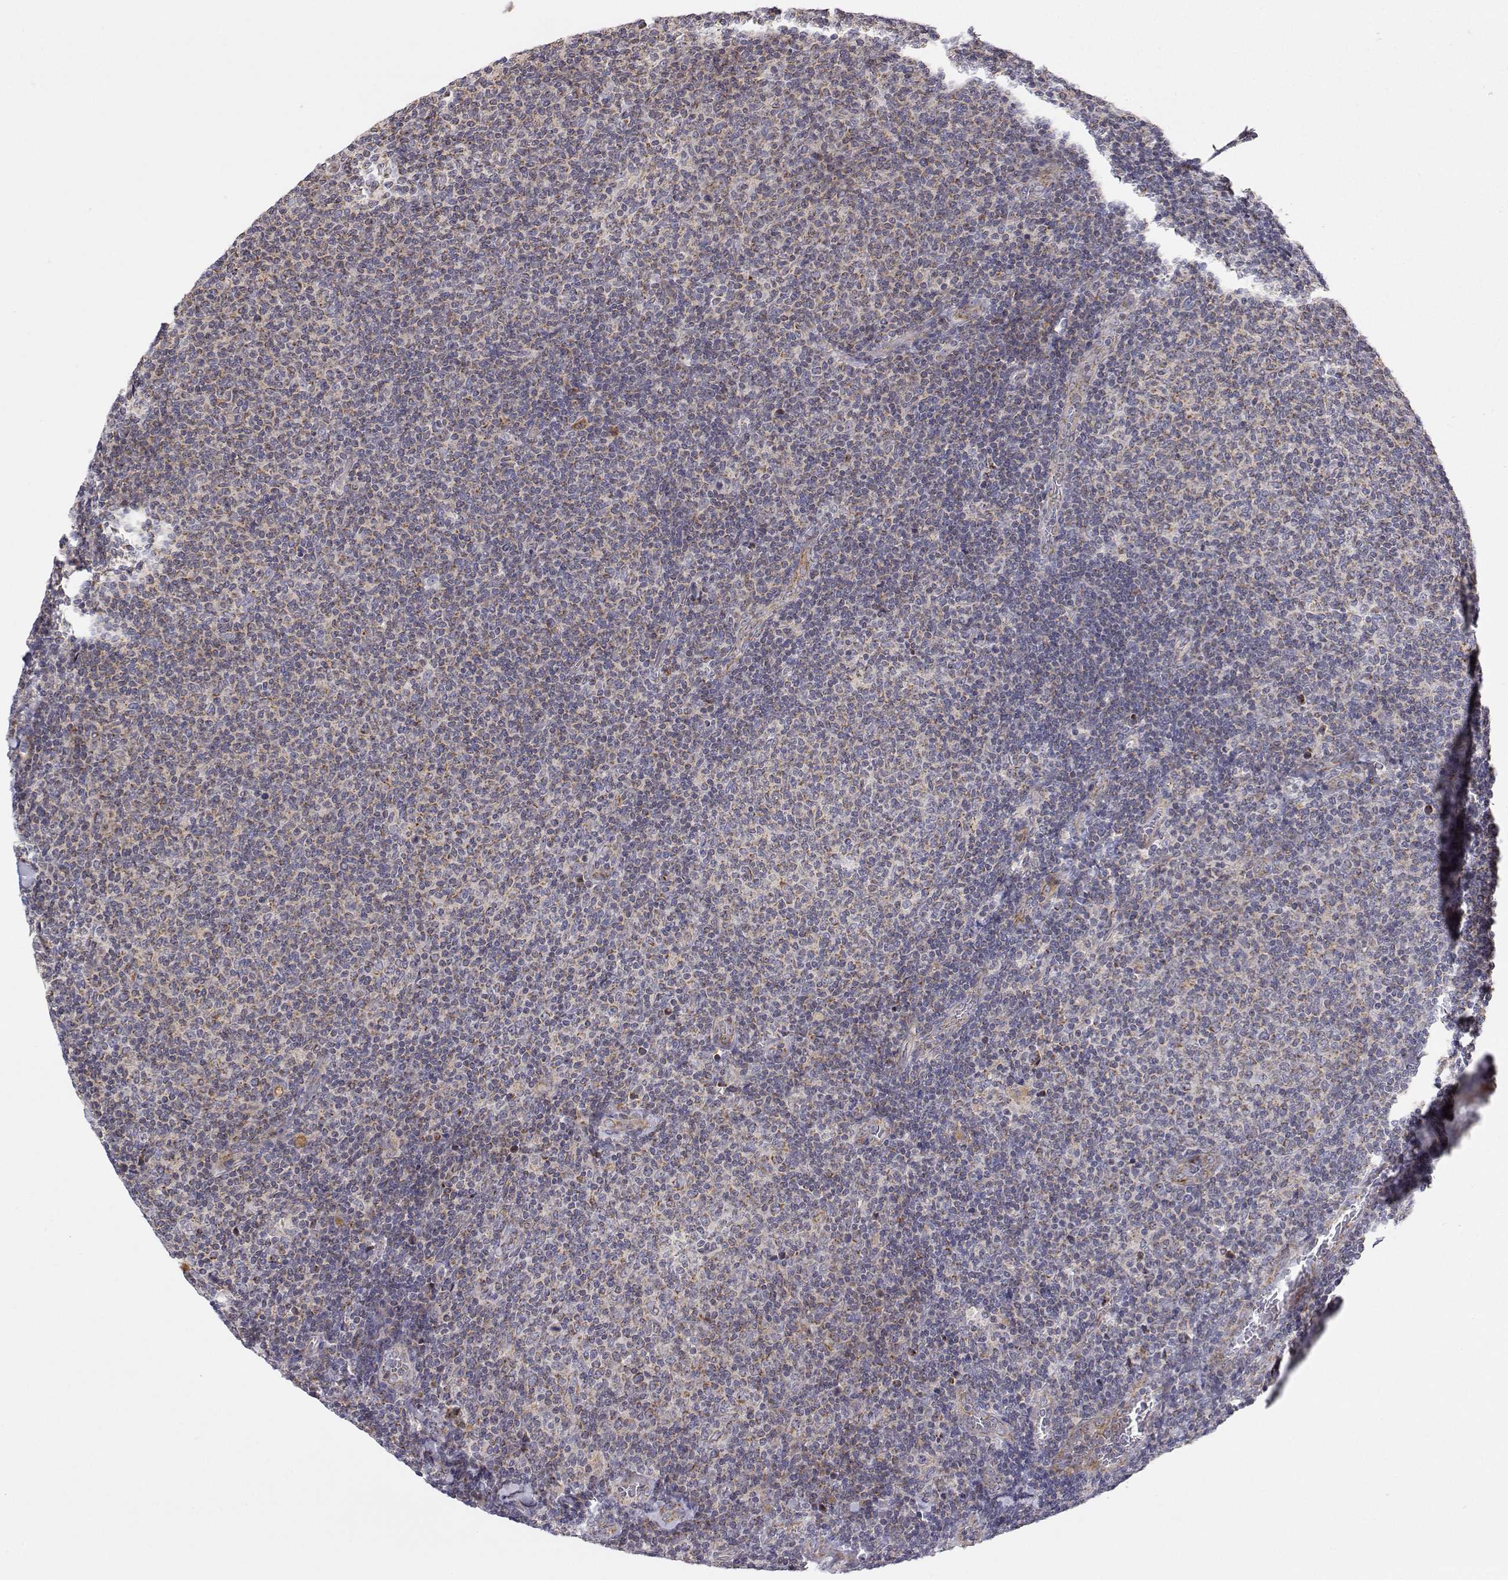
{"staining": {"intensity": "weak", "quantity": "25%-75%", "location": "cytoplasmic/membranous"}, "tissue": "lymphoma", "cell_type": "Tumor cells", "image_type": "cancer", "snomed": [{"axis": "morphology", "description": "Malignant lymphoma, non-Hodgkin's type, Low grade"}, {"axis": "topography", "description": "Lymph node"}], "caption": "DAB immunohistochemical staining of malignant lymphoma, non-Hodgkin's type (low-grade) reveals weak cytoplasmic/membranous protein staining in about 25%-75% of tumor cells. (IHC, brightfield microscopy, high magnification).", "gene": "MRPL3", "patient": {"sex": "male", "age": 52}}